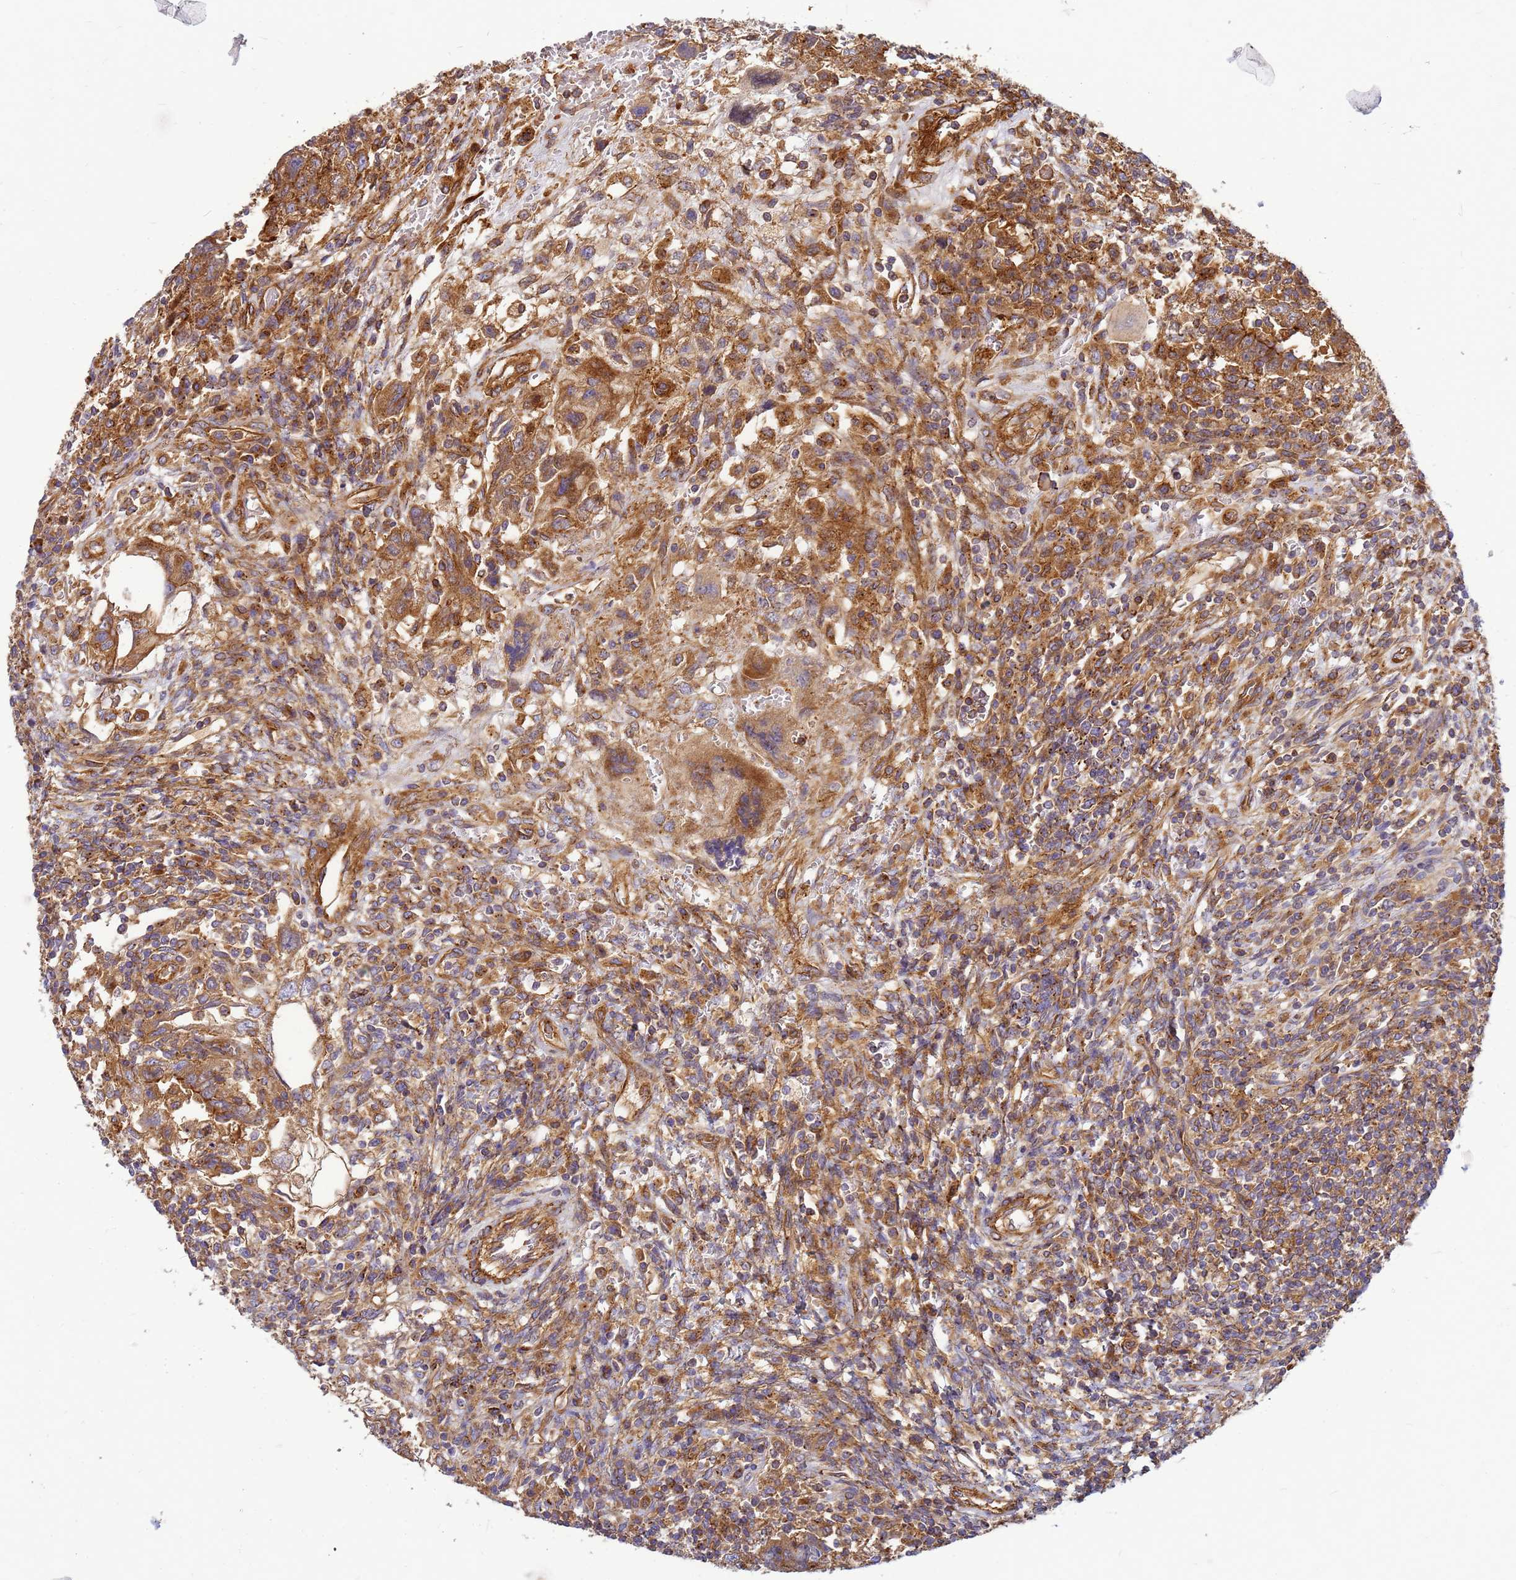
{"staining": {"intensity": "moderate", "quantity": ">75%", "location": "cytoplasmic/membranous"}, "tissue": "testis cancer", "cell_type": "Tumor cells", "image_type": "cancer", "snomed": [{"axis": "morphology", "description": "Carcinoma, Embryonal, NOS"}, {"axis": "topography", "description": "Testis"}], "caption": "Testis cancer stained for a protein (brown) displays moderate cytoplasmic/membranous positive expression in approximately >75% of tumor cells.", "gene": "C2CD5", "patient": {"sex": "male", "age": 26}}